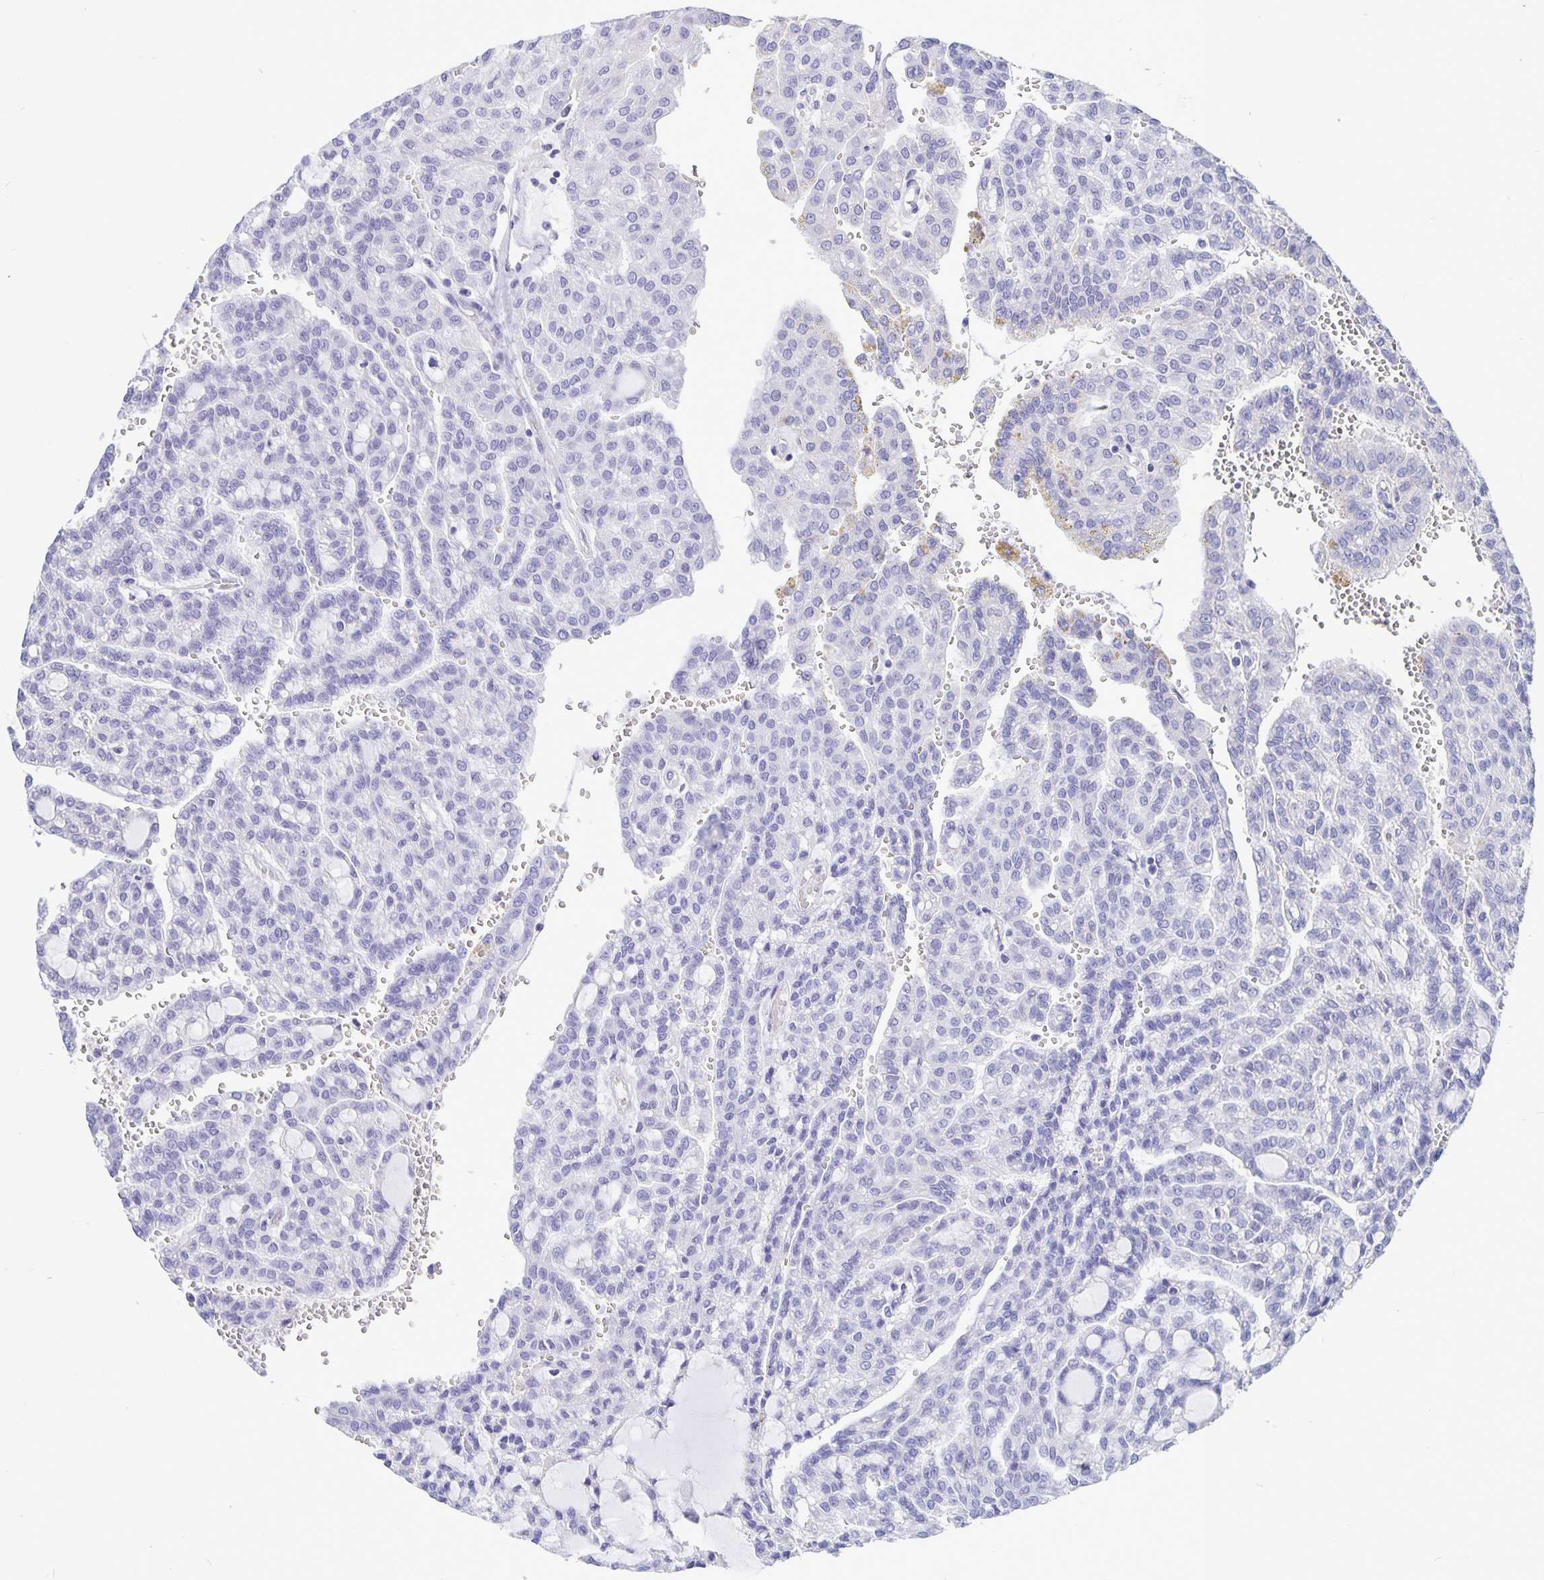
{"staining": {"intensity": "negative", "quantity": "none", "location": "none"}, "tissue": "renal cancer", "cell_type": "Tumor cells", "image_type": "cancer", "snomed": [{"axis": "morphology", "description": "Adenocarcinoma, NOS"}, {"axis": "topography", "description": "Kidney"}], "caption": "Immunohistochemistry (IHC) of human renal cancer (adenocarcinoma) demonstrates no expression in tumor cells.", "gene": "ERMN", "patient": {"sex": "male", "age": 63}}